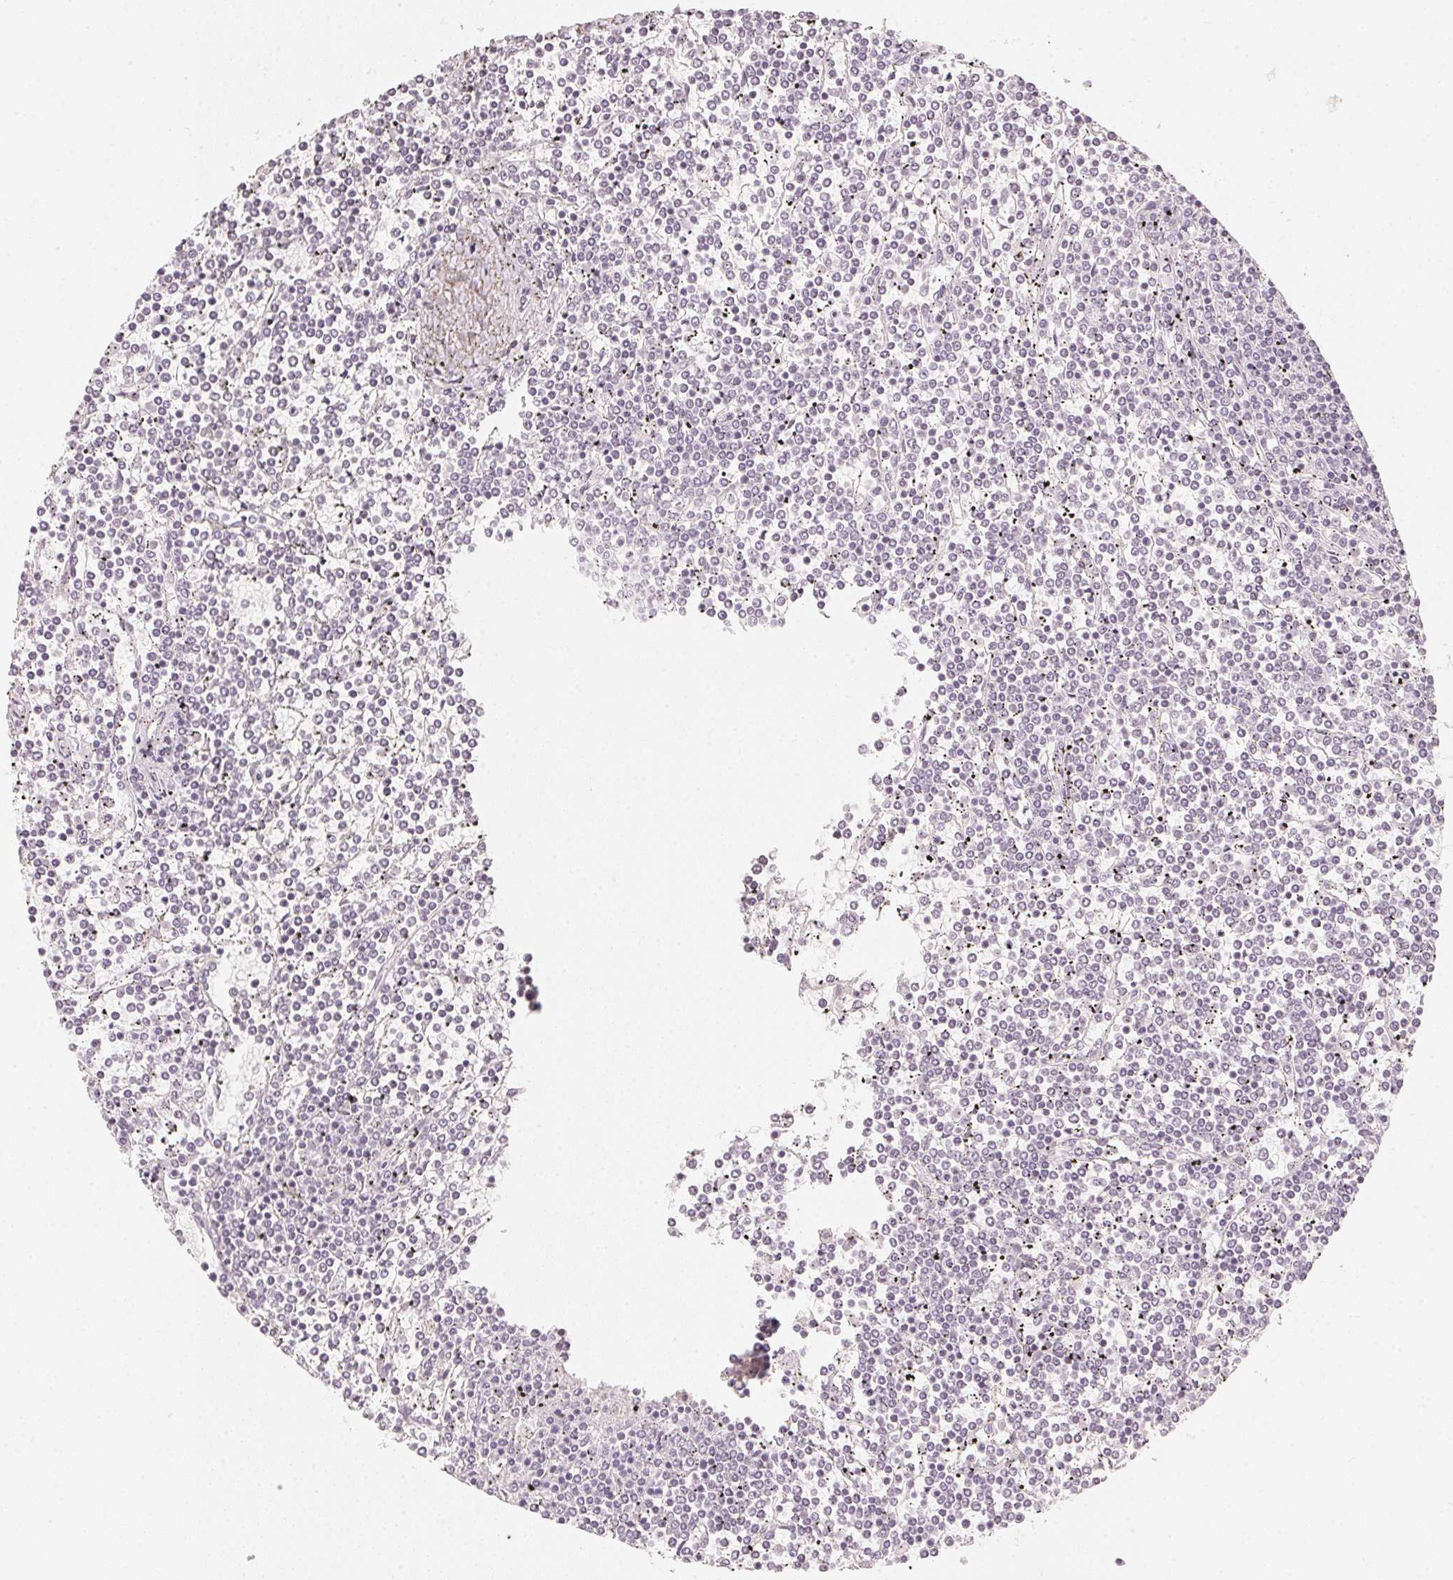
{"staining": {"intensity": "negative", "quantity": "none", "location": "none"}, "tissue": "lymphoma", "cell_type": "Tumor cells", "image_type": "cancer", "snomed": [{"axis": "morphology", "description": "Malignant lymphoma, non-Hodgkin's type, Low grade"}, {"axis": "topography", "description": "Spleen"}], "caption": "A histopathology image of human lymphoma is negative for staining in tumor cells. (Stains: DAB (3,3'-diaminobenzidine) IHC with hematoxylin counter stain, Microscopy: brightfield microscopy at high magnification).", "gene": "SLC22A8", "patient": {"sex": "female", "age": 19}}